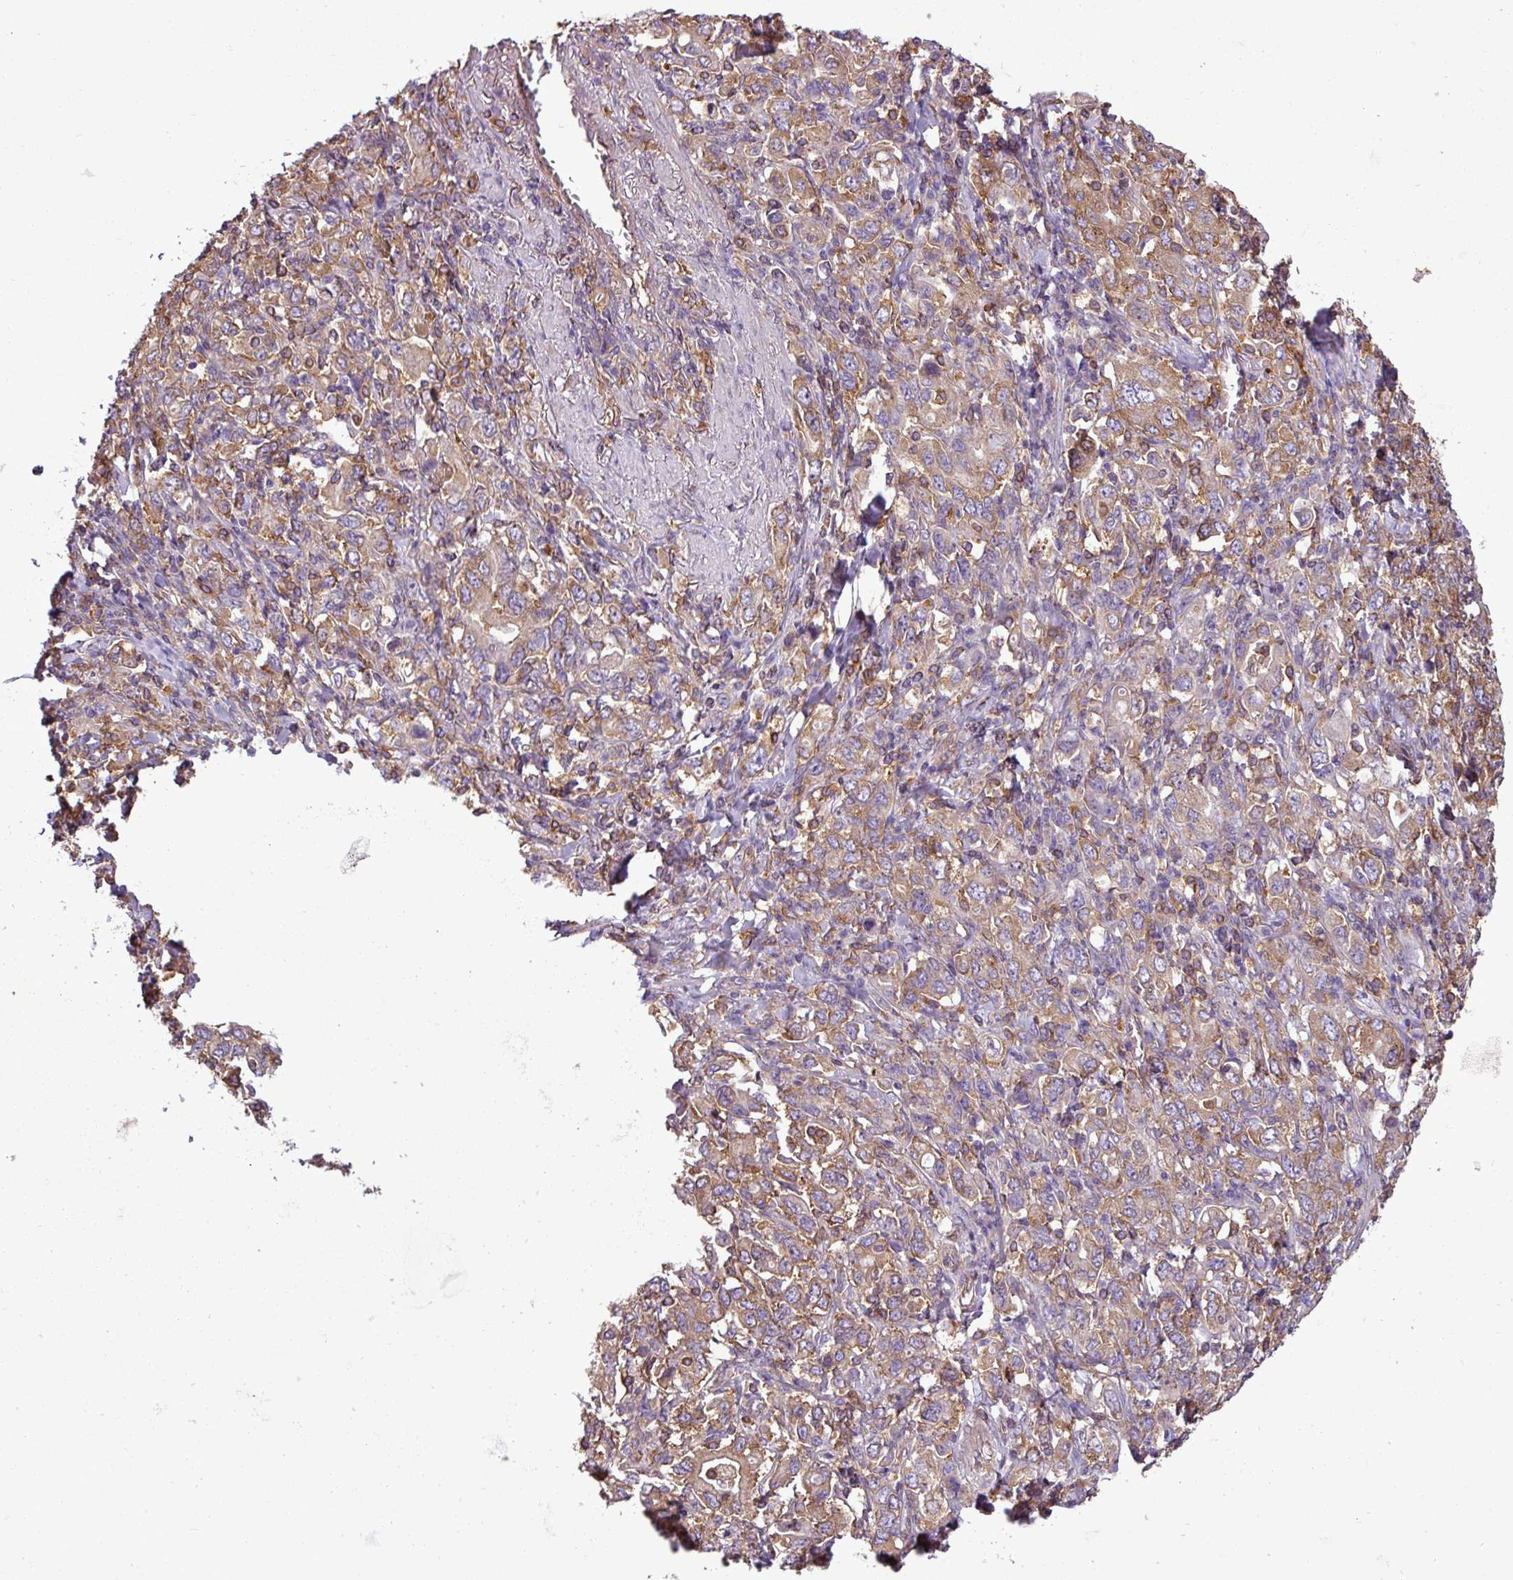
{"staining": {"intensity": "weak", "quantity": ">75%", "location": "cytoplasmic/membranous"}, "tissue": "stomach cancer", "cell_type": "Tumor cells", "image_type": "cancer", "snomed": [{"axis": "morphology", "description": "Adenocarcinoma, NOS"}, {"axis": "topography", "description": "Stomach, upper"}, {"axis": "topography", "description": "Stomach"}], "caption": "Immunohistochemistry (IHC) staining of stomach adenocarcinoma, which demonstrates low levels of weak cytoplasmic/membranous staining in approximately >75% of tumor cells indicating weak cytoplasmic/membranous protein staining. The staining was performed using DAB (3,3'-diaminobenzidine) (brown) for protein detection and nuclei were counterstained in hematoxylin (blue).", "gene": "PACSIN2", "patient": {"sex": "male", "age": 62}}